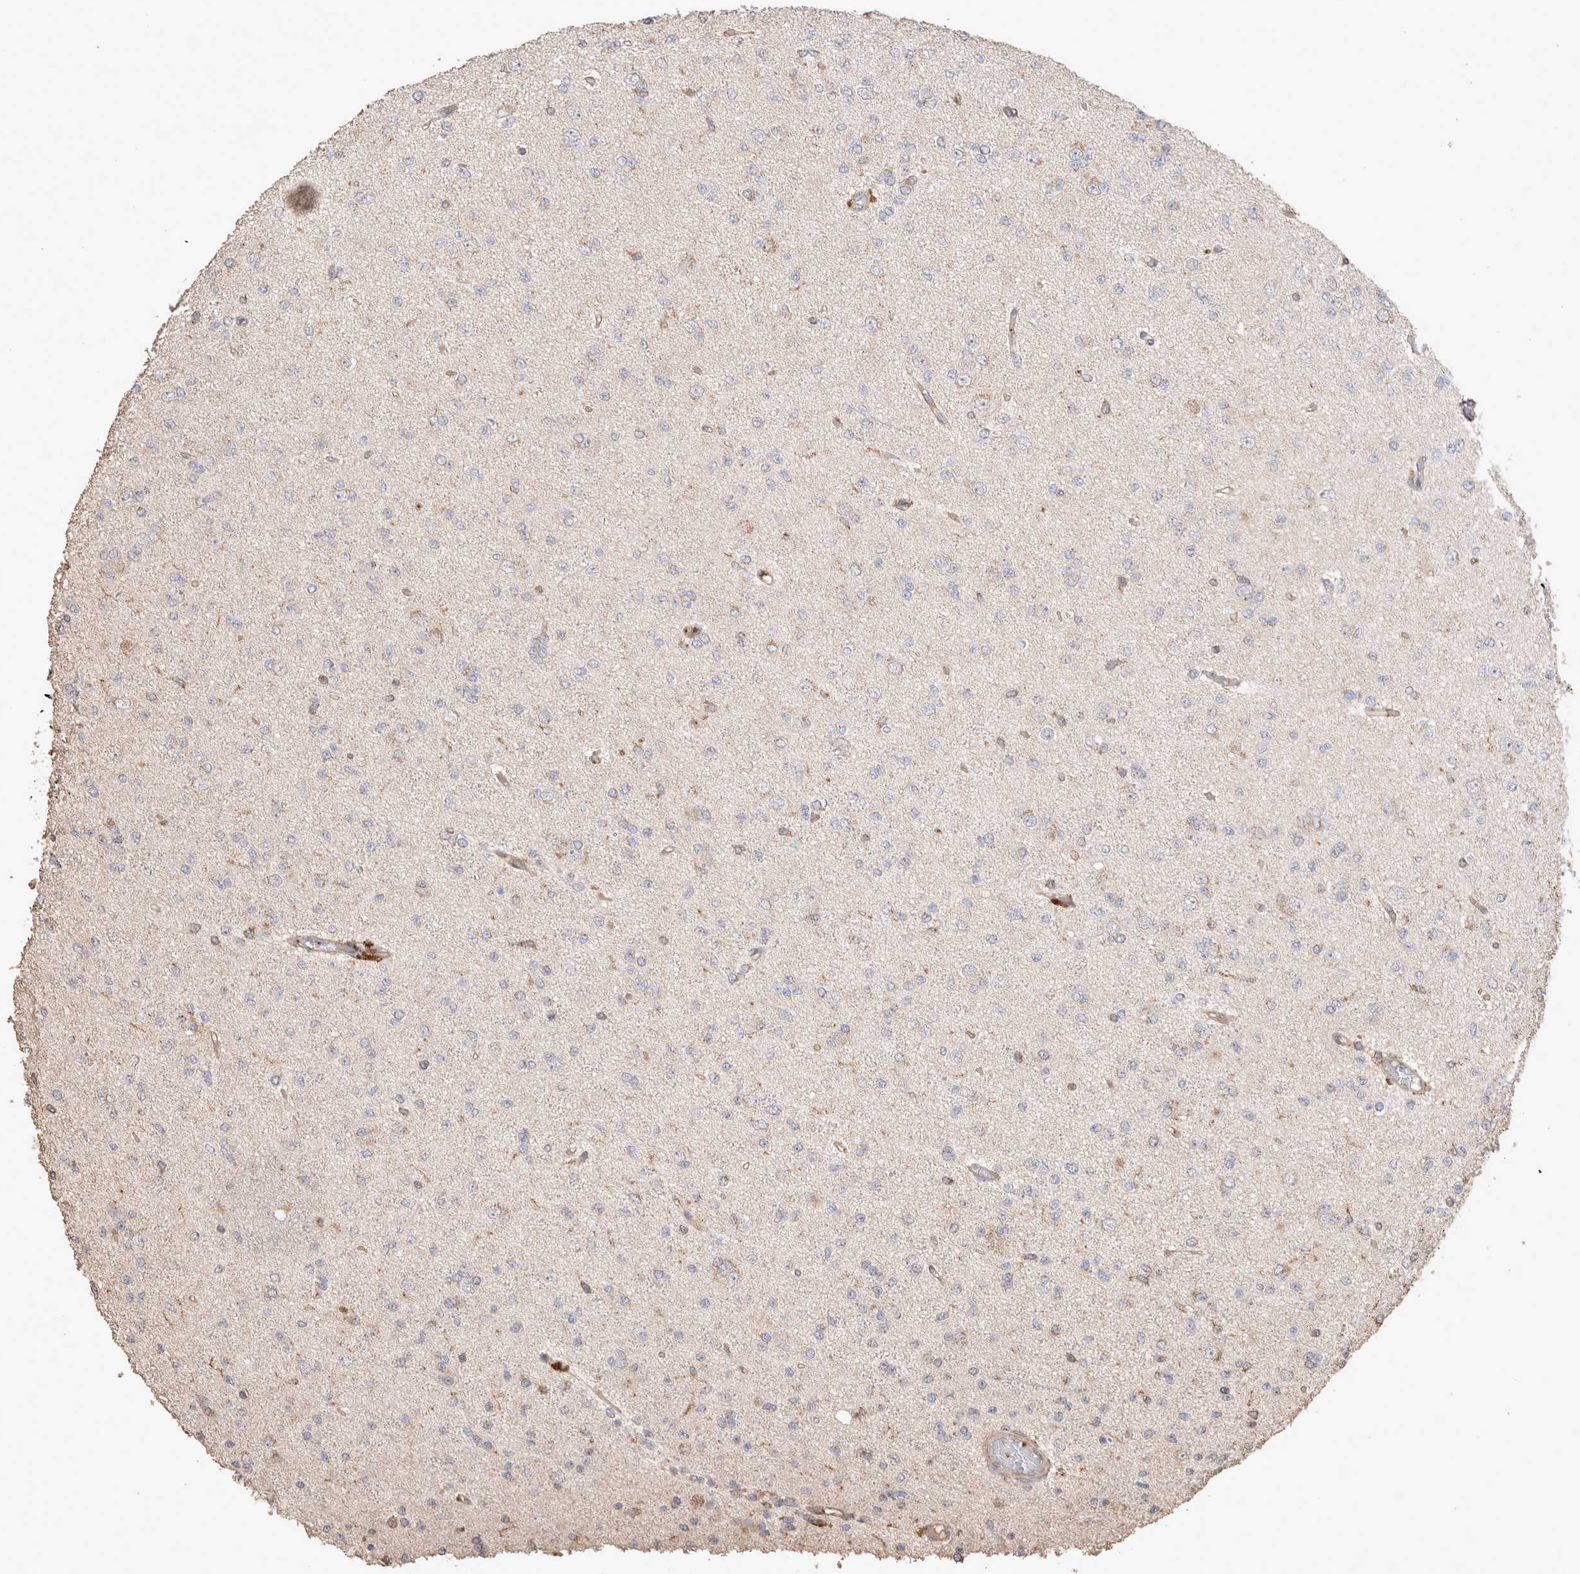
{"staining": {"intensity": "negative", "quantity": "none", "location": "none"}, "tissue": "glioma", "cell_type": "Tumor cells", "image_type": "cancer", "snomed": [{"axis": "morphology", "description": "Glioma, malignant, Low grade"}, {"axis": "topography", "description": "Brain"}], "caption": "Immunohistochemical staining of human malignant glioma (low-grade) displays no significant staining in tumor cells.", "gene": "SNX31", "patient": {"sex": "female", "age": 22}}